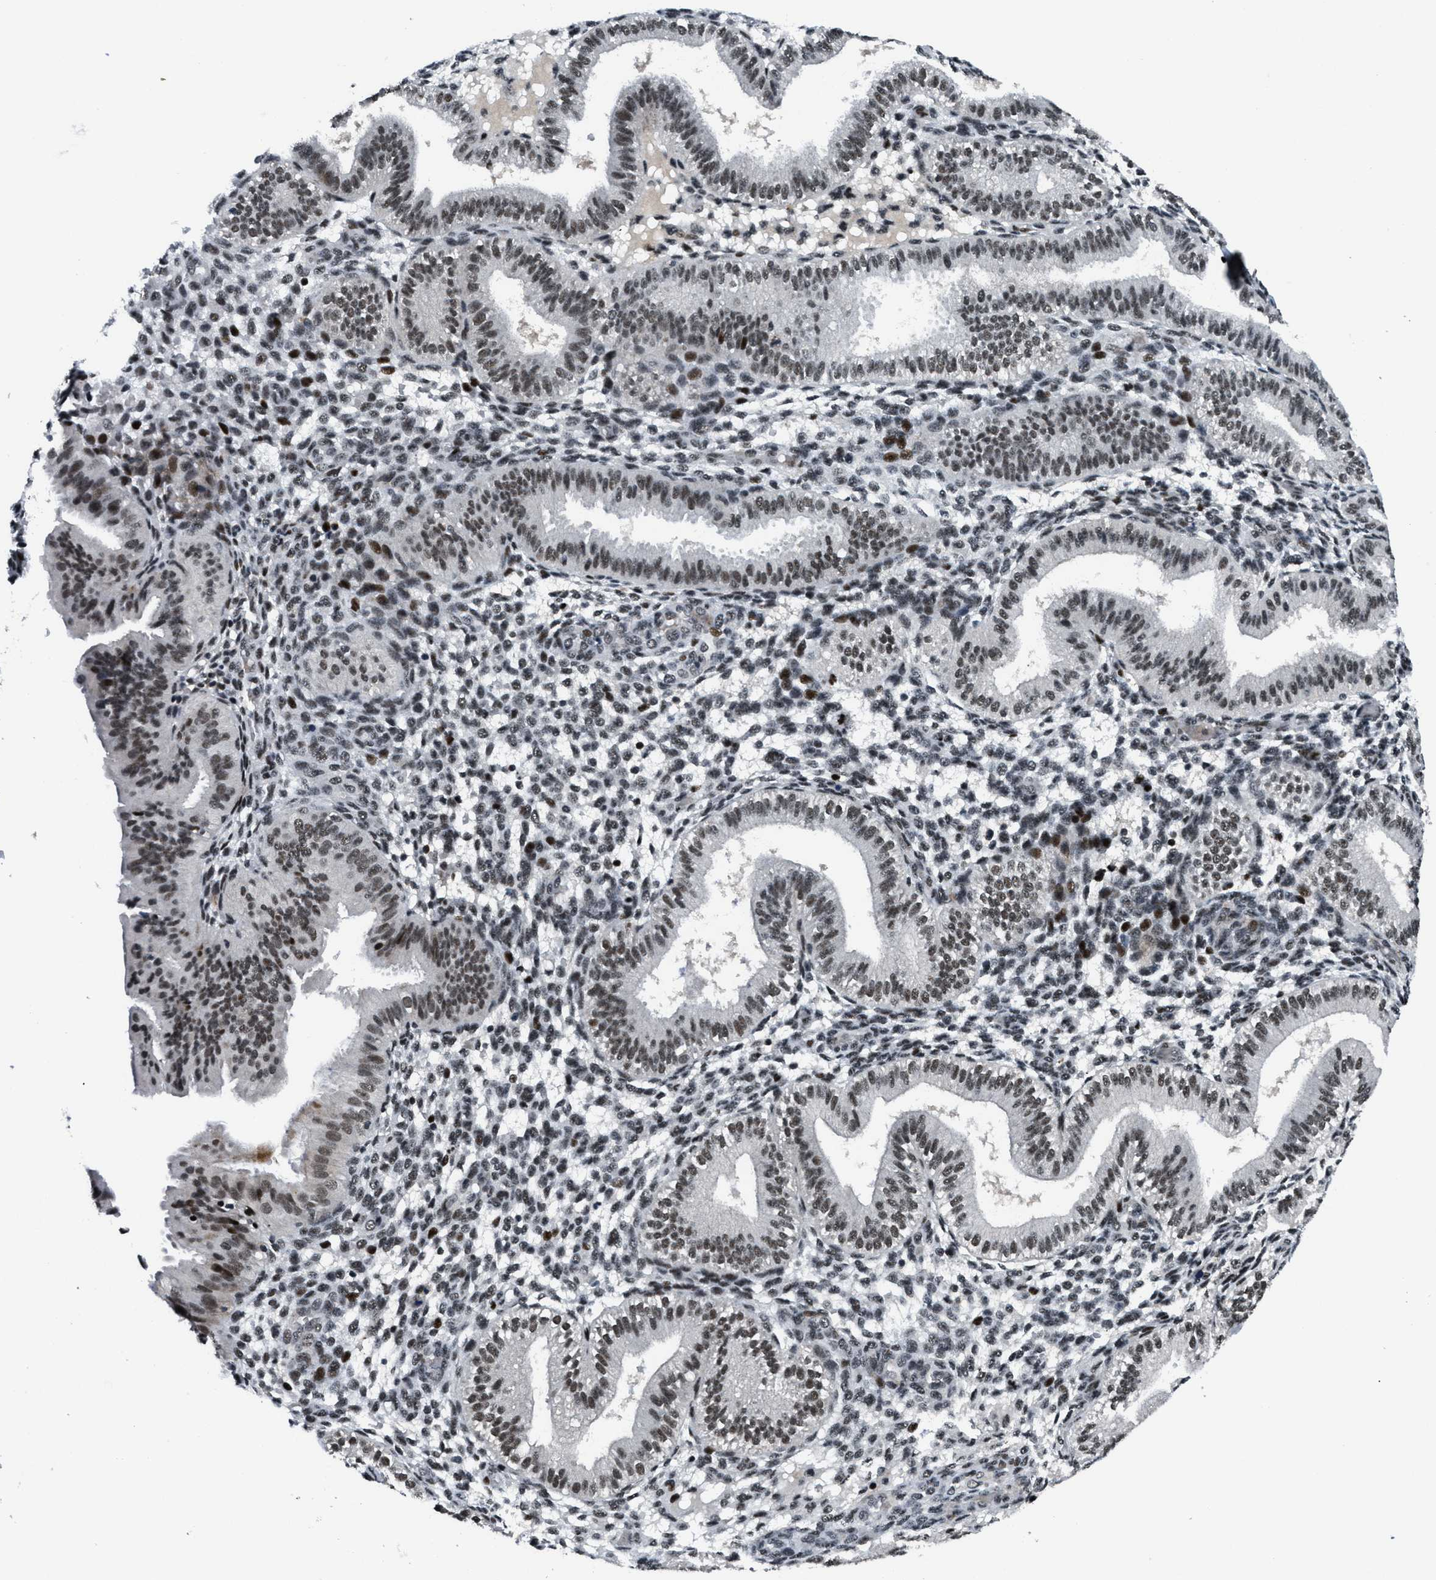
{"staining": {"intensity": "strong", "quantity": "25%-75%", "location": "nuclear"}, "tissue": "endometrium", "cell_type": "Cells in endometrial stroma", "image_type": "normal", "snomed": [{"axis": "morphology", "description": "Normal tissue, NOS"}, {"axis": "topography", "description": "Endometrium"}], "caption": "Endometrium stained for a protein exhibits strong nuclear positivity in cells in endometrial stroma. Nuclei are stained in blue.", "gene": "SMARCB1", "patient": {"sex": "female", "age": 39}}